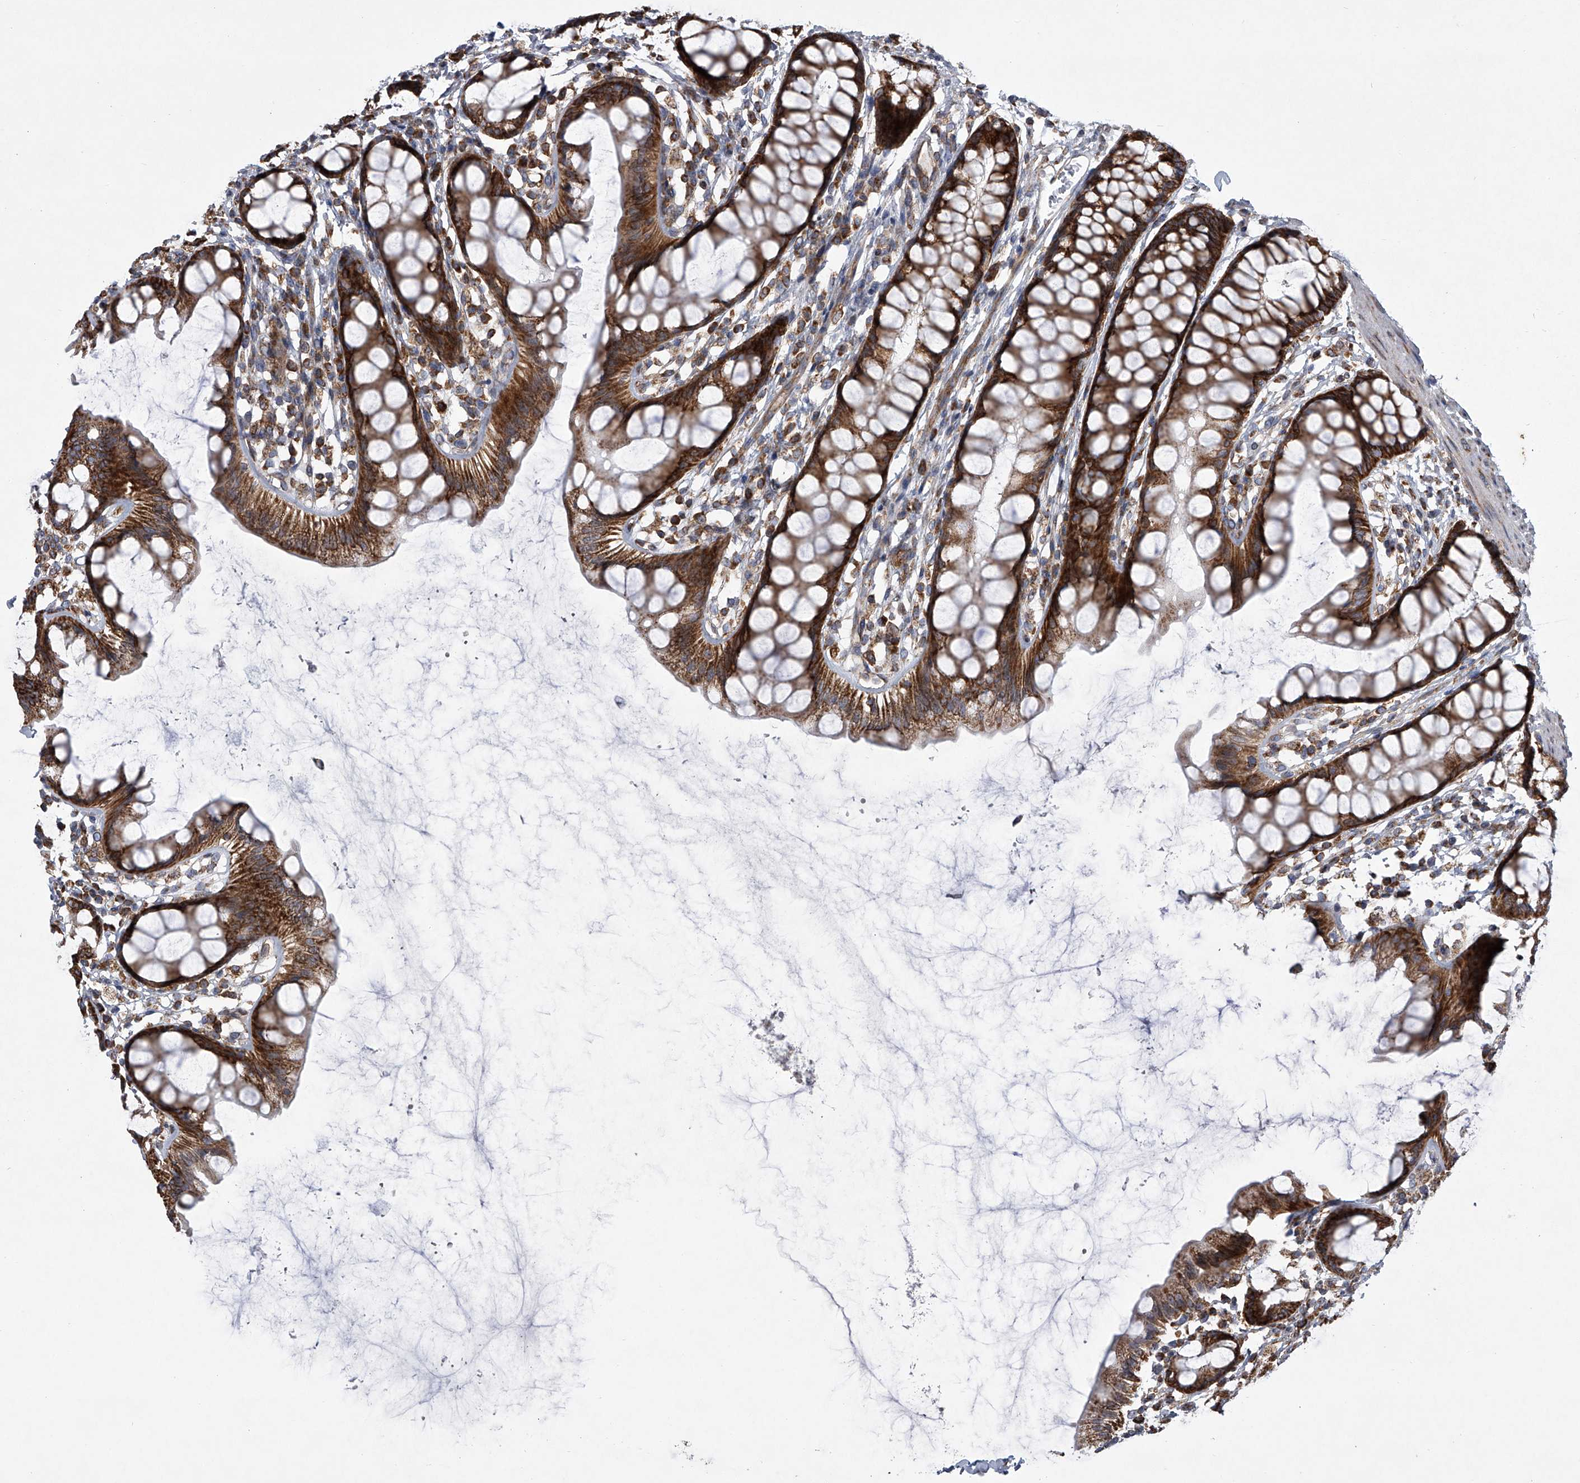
{"staining": {"intensity": "moderate", "quantity": ">75%", "location": "cytoplasmic/membranous"}, "tissue": "rectum", "cell_type": "Glandular cells", "image_type": "normal", "snomed": [{"axis": "morphology", "description": "Normal tissue, NOS"}, {"axis": "topography", "description": "Rectum"}], "caption": "A histopathology image of rectum stained for a protein exhibits moderate cytoplasmic/membranous brown staining in glandular cells. Ihc stains the protein of interest in brown and the nuclei are stained blue.", "gene": "ZC3H15", "patient": {"sex": "female", "age": 65}}